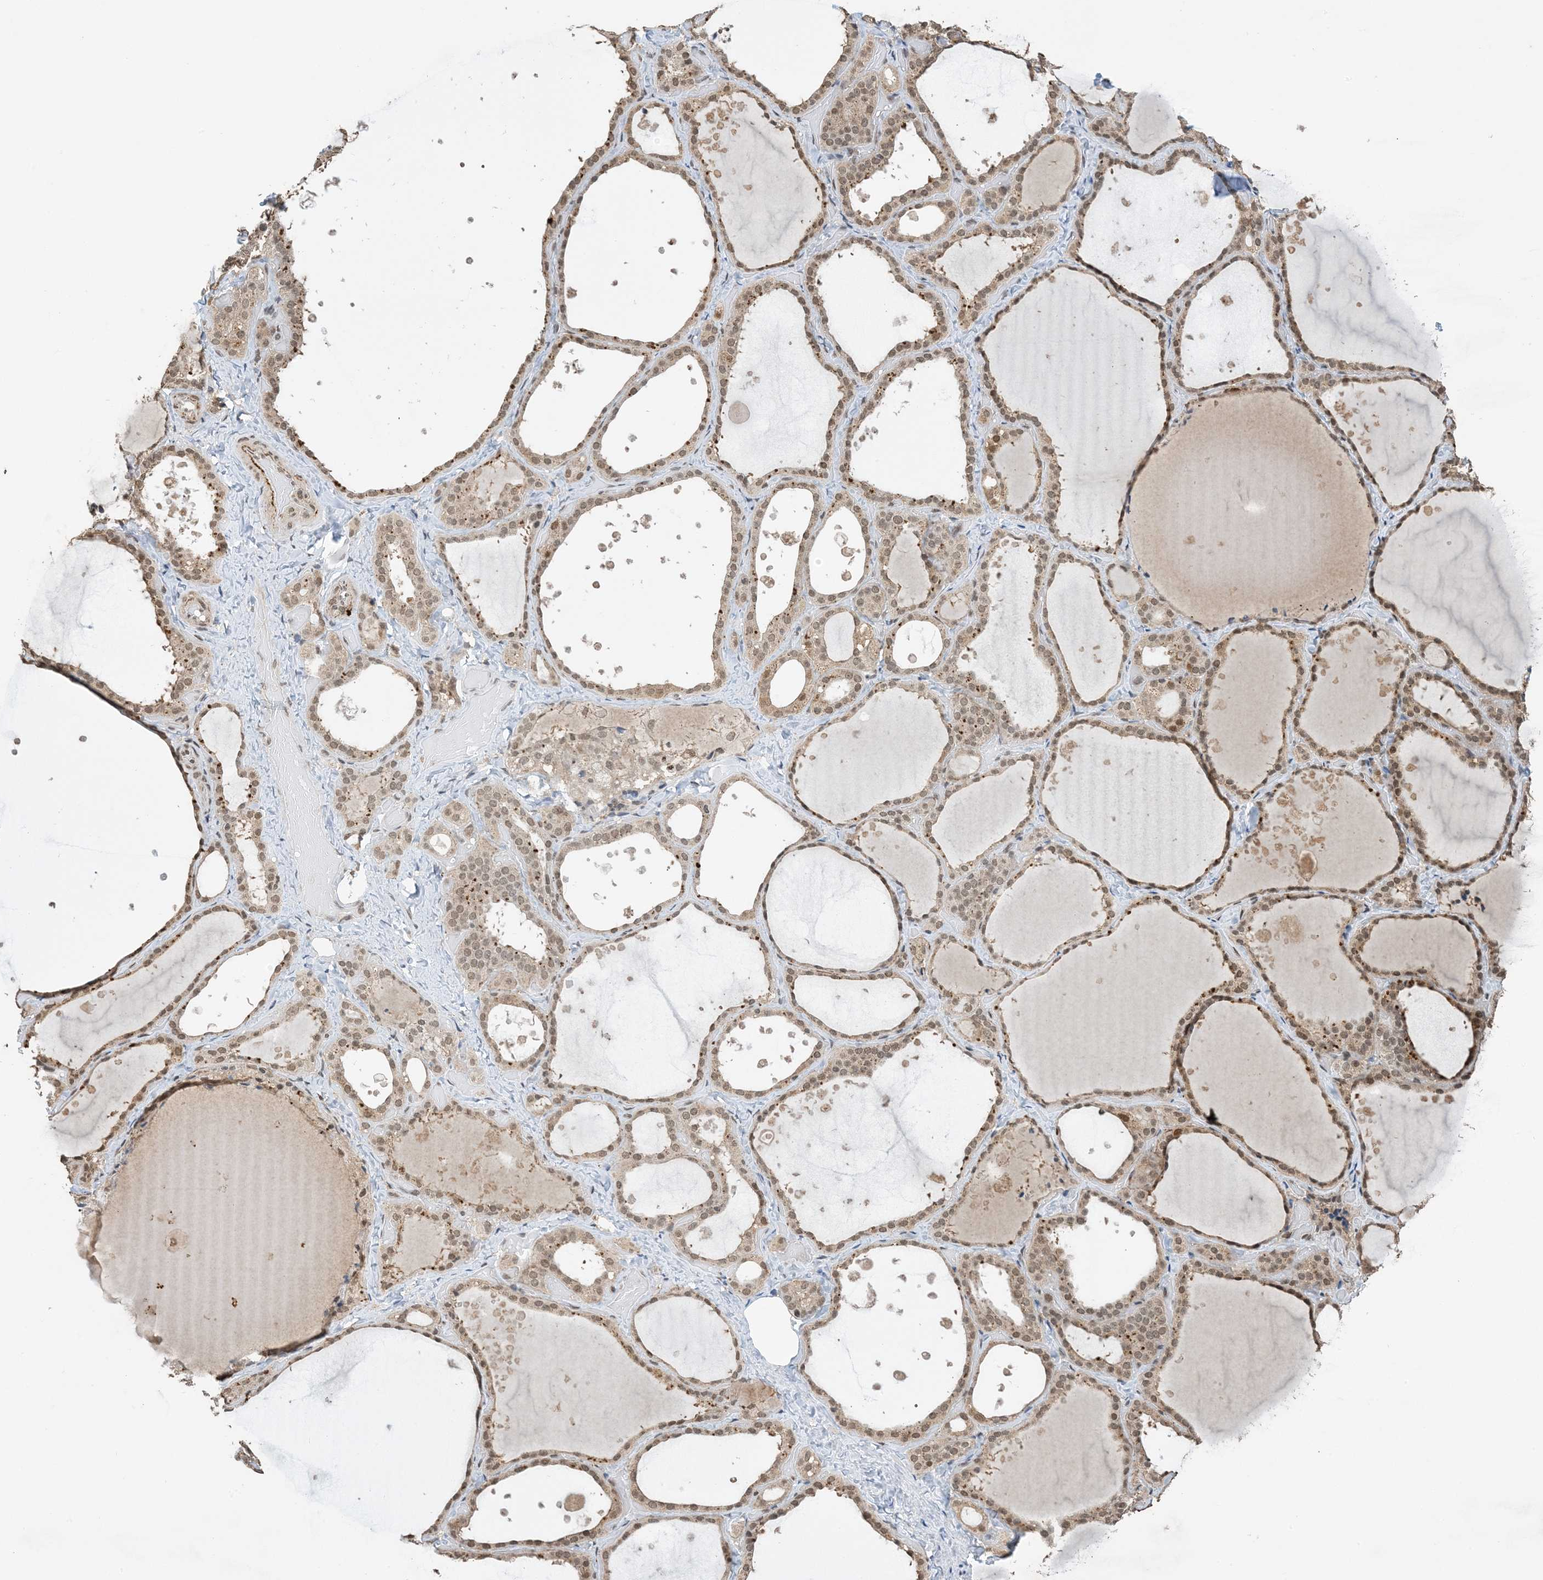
{"staining": {"intensity": "moderate", "quantity": ">75%", "location": "cytoplasmic/membranous,nuclear"}, "tissue": "thyroid gland", "cell_type": "Glandular cells", "image_type": "normal", "snomed": [{"axis": "morphology", "description": "Normal tissue, NOS"}, {"axis": "topography", "description": "Thyroid gland"}], "caption": "A high-resolution micrograph shows immunohistochemistry staining of unremarkable thyroid gland, which shows moderate cytoplasmic/membranous,nuclear positivity in approximately >75% of glandular cells.", "gene": "ACYP2", "patient": {"sex": "female", "age": 44}}